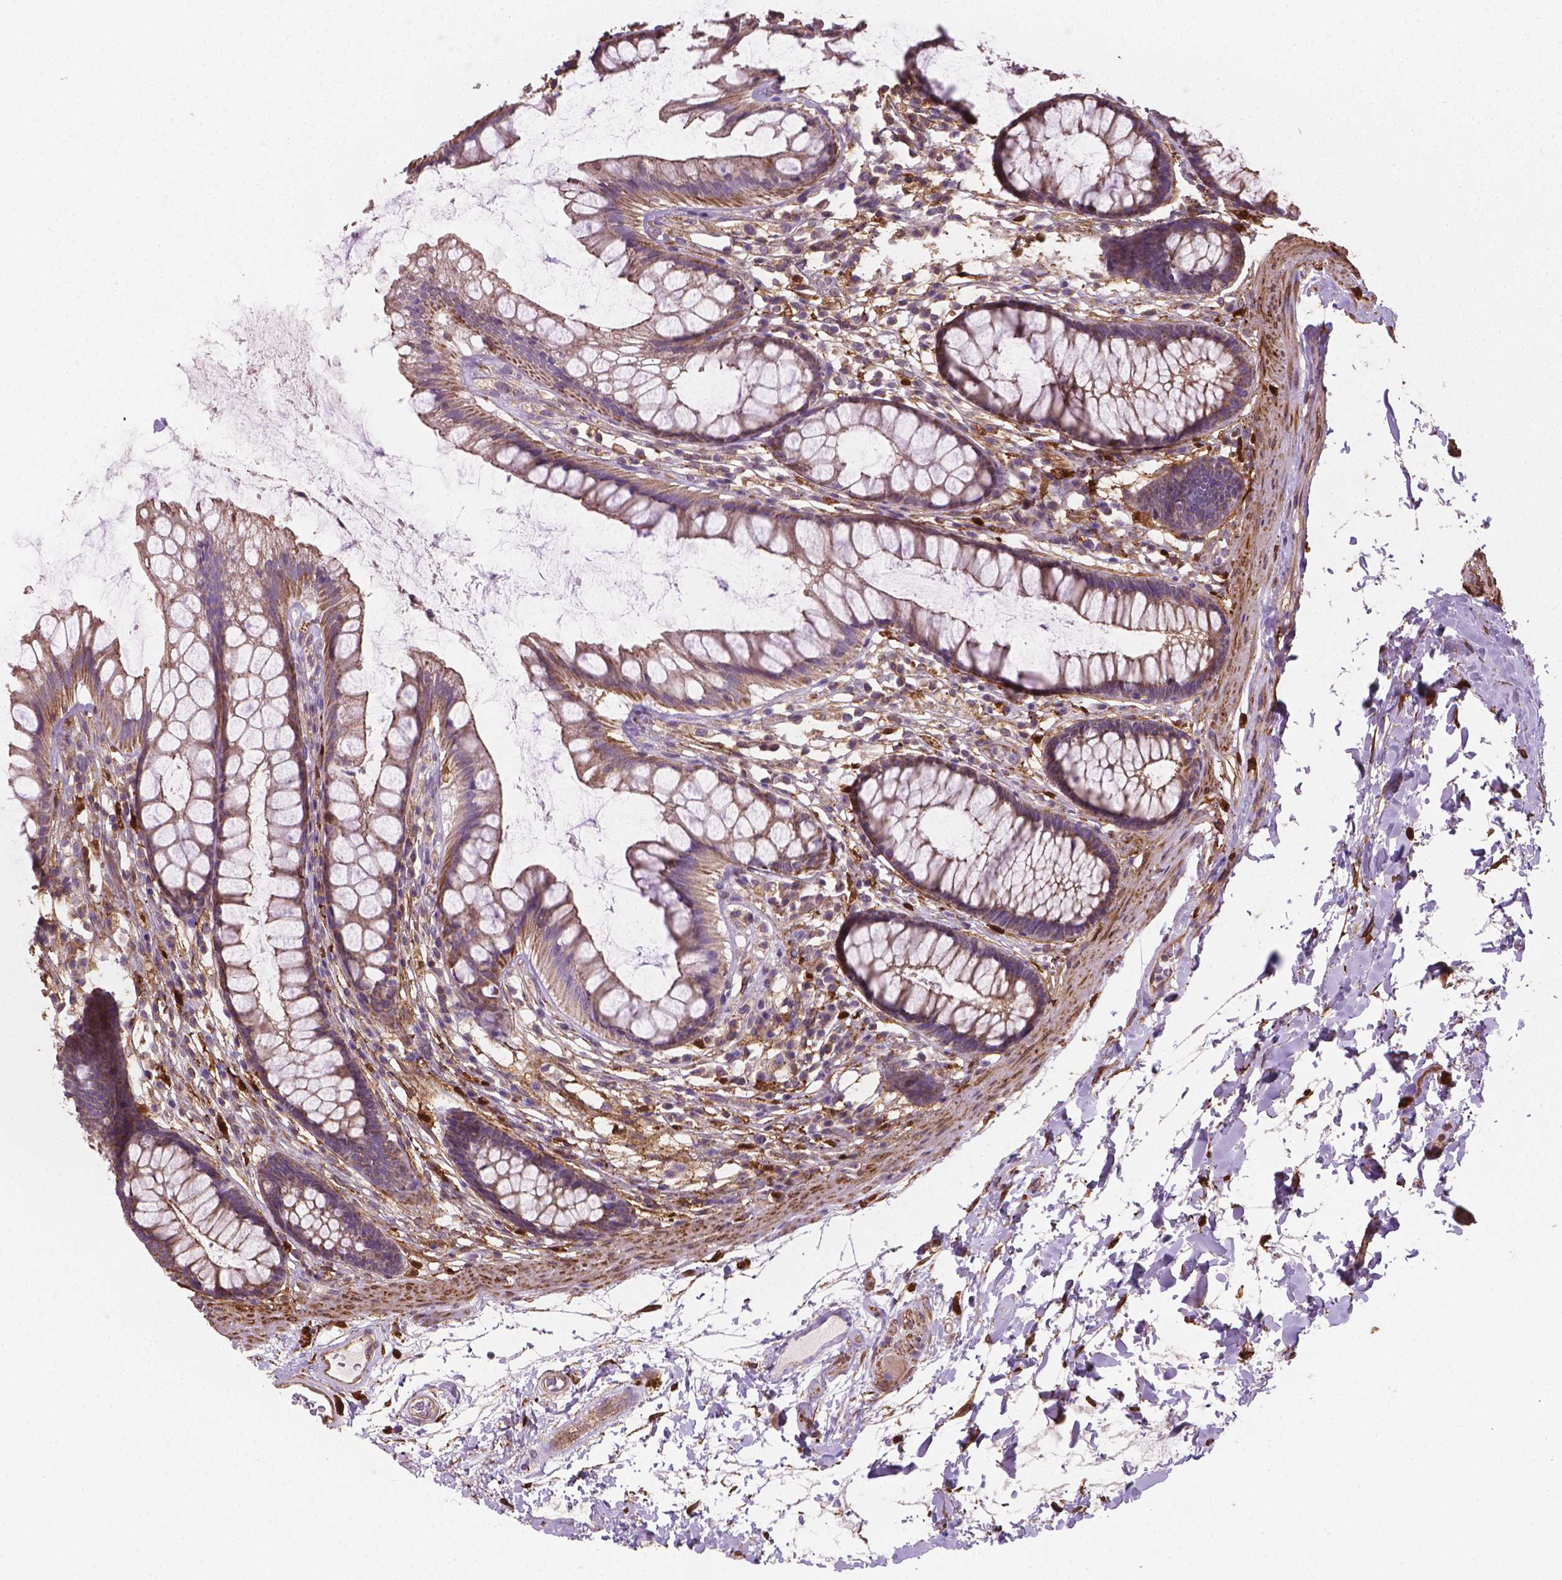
{"staining": {"intensity": "moderate", "quantity": ">75%", "location": "cytoplasmic/membranous"}, "tissue": "rectum", "cell_type": "Glandular cells", "image_type": "normal", "snomed": [{"axis": "morphology", "description": "Normal tissue, NOS"}, {"axis": "topography", "description": "Rectum"}], "caption": "The histopathology image reveals a brown stain indicating the presence of a protein in the cytoplasmic/membranous of glandular cells in rectum. (DAB (3,3'-diaminobenzidine) = brown stain, brightfield microscopy at high magnification).", "gene": "TCAF1", "patient": {"sex": "male", "age": 72}}